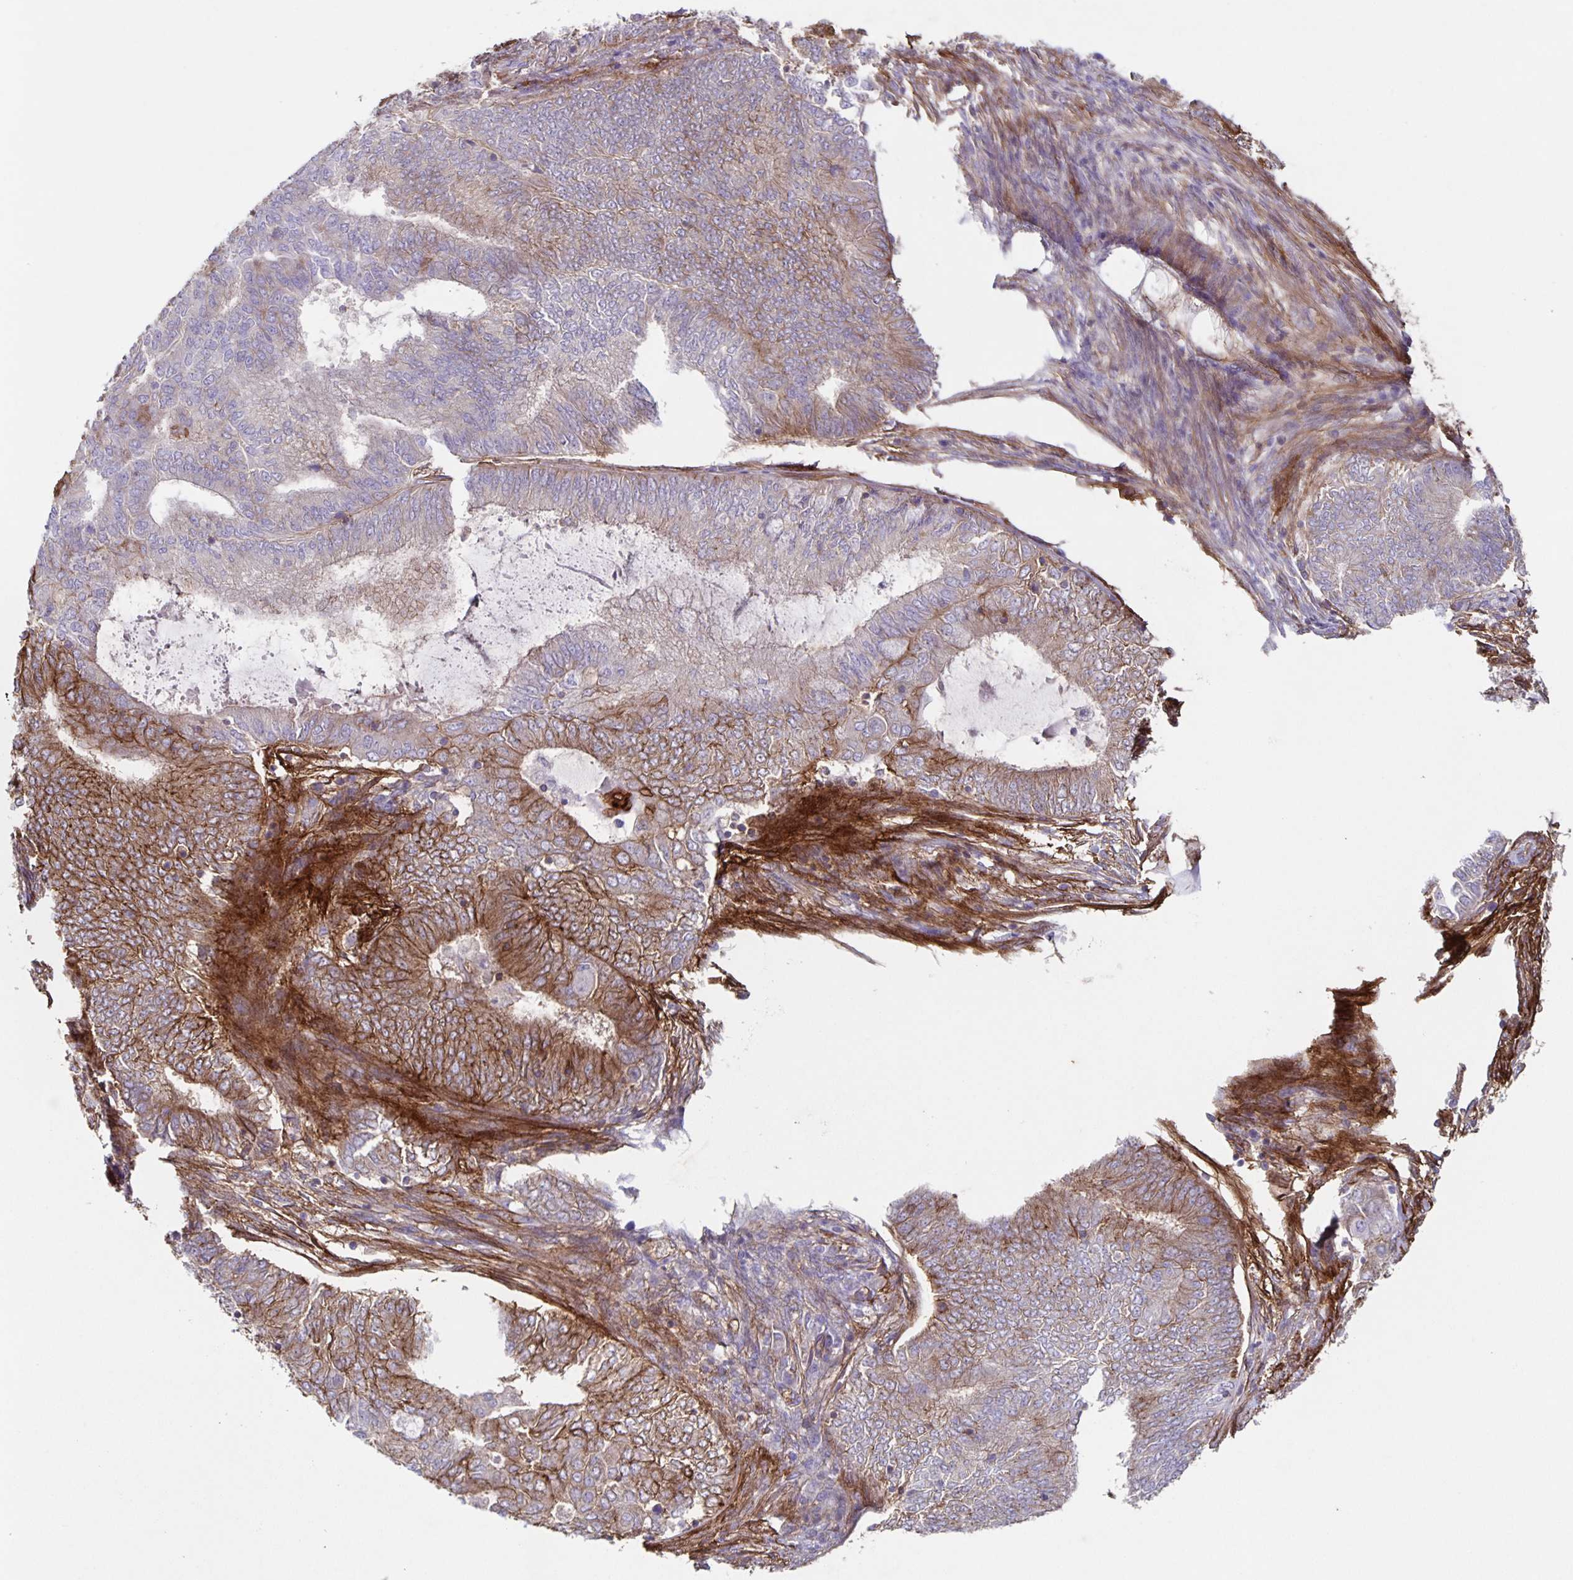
{"staining": {"intensity": "moderate", "quantity": "<25%", "location": "cytoplasmic/membranous"}, "tissue": "endometrial cancer", "cell_type": "Tumor cells", "image_type": "cancer", "snomed": [{"axis": "morphology", "description": "Adenocarcinoma, NOS"}, {"axis": "topography", "description": "Endometrium"}], "caption": "Moderate cytoplasmic/membranous positivity for a protein is appreciated in approximately <25% of tumor cells of endometrial cancer using immunohistochemistry.", "gene": "ITGA2", "patient": {"sex": "female", "age": 62}}